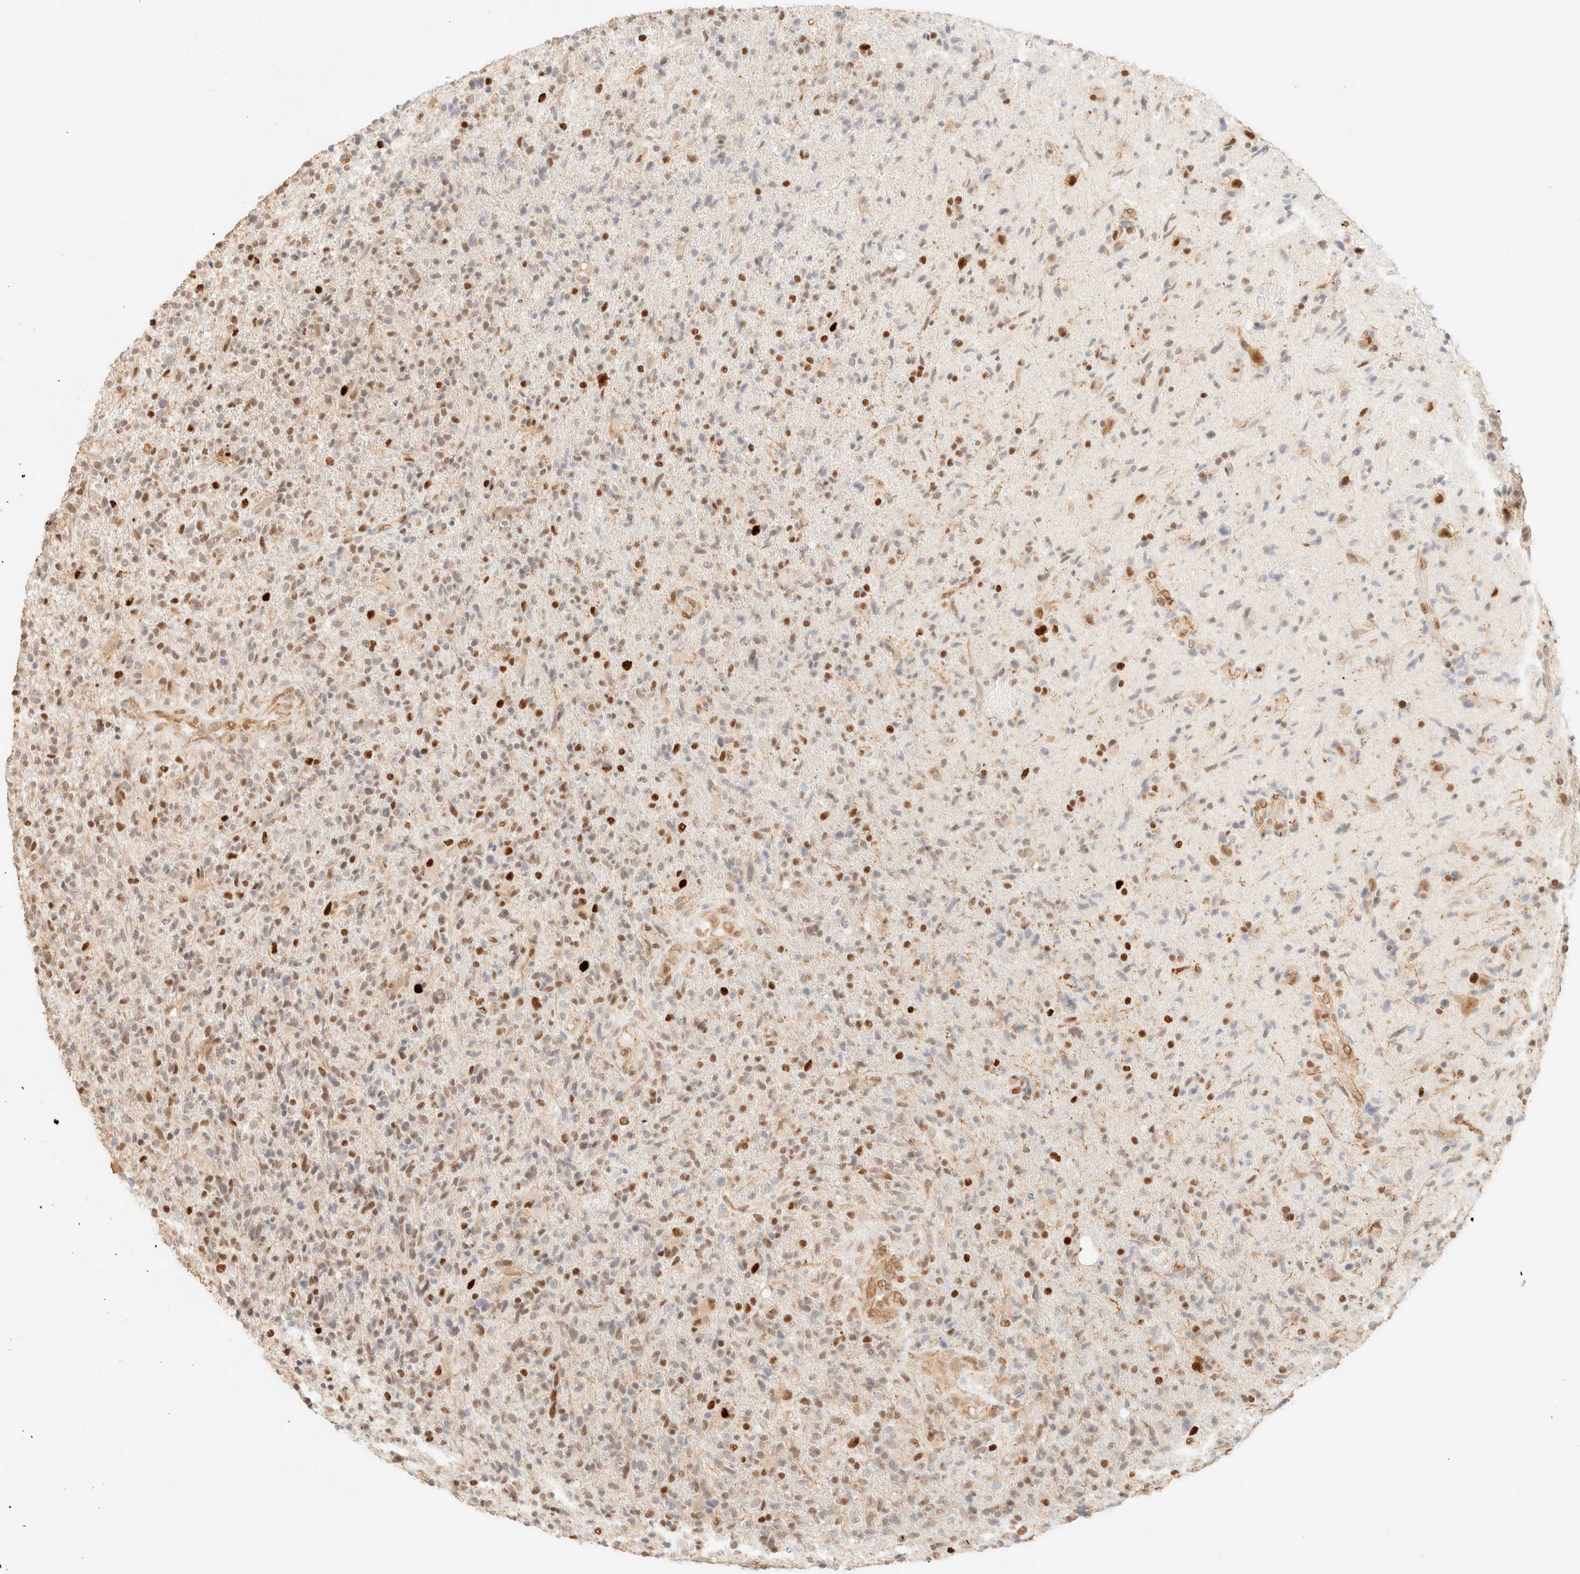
{"staining": {"intensity": "strong", "quantity": "<25%", "location": "nuclear"}, "tissue": "glioma", "cell_type": "Tumor cells", "image_type": "cancer", "snomed": [{"axis": "morphology", "description": "Glioma, malignant, High grade"}, {"axis": "topography", "description": "Brain"}], "caption": "Glioma stained for a protein reveals strong nuclear positivity in tumor cells.", "gene": "ZSCAN18", "patient": {"sex": "male", "age": 72}}